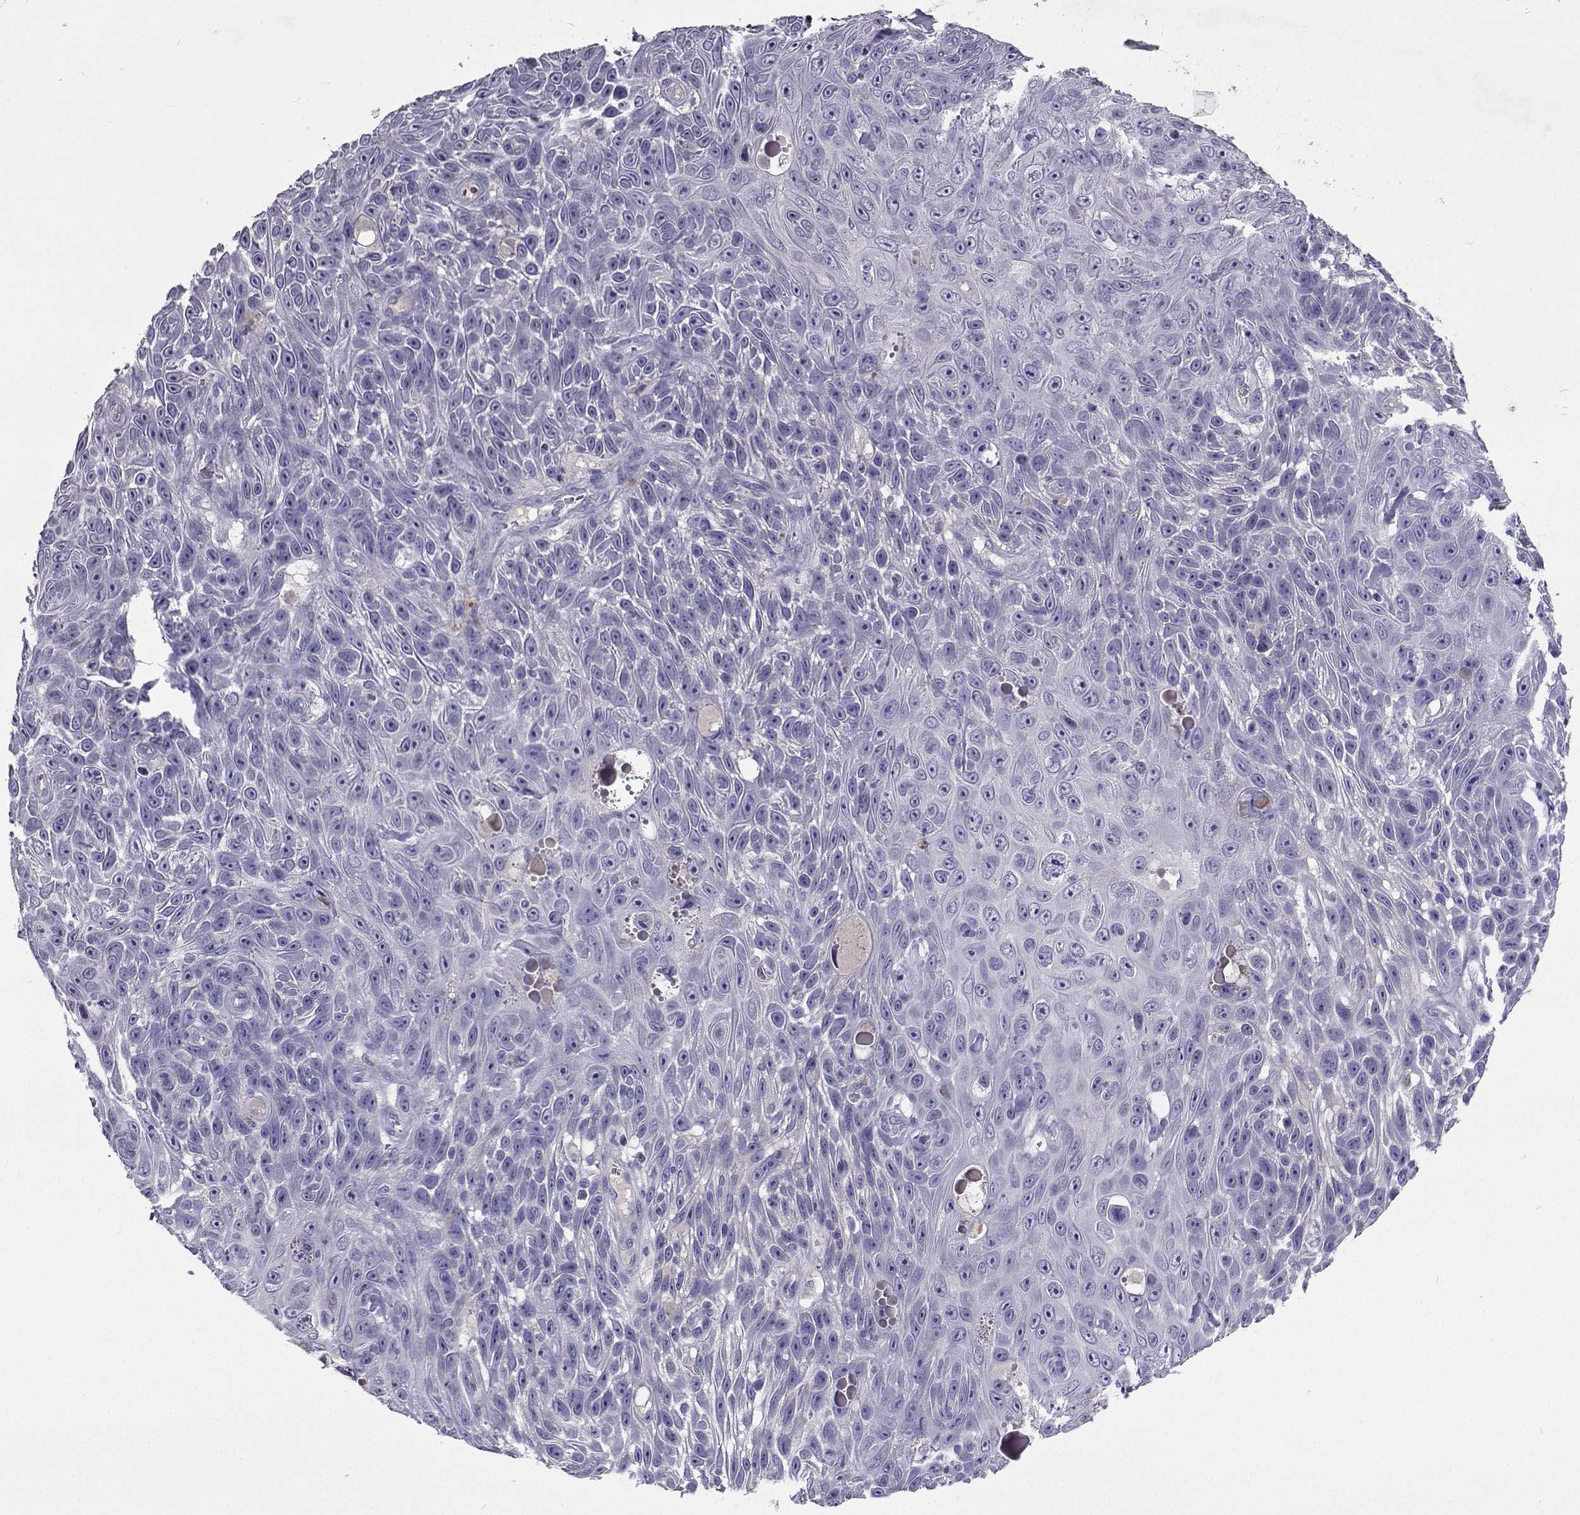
{"staining": {"intensity": "negative", "quantity": "none", "location": "none"}, "tissue": "skin cancer", "cell_type": "Tumor cells", "image_type": "cancer", "snomed": [{"axis": "morphology", "description": "Squamous cell carcinoma, NOS"}, {"axis": "topography", "description": "Skin"}], "caption": "Immunohistochemistry histopathology image of human squamous cell carcinoma (skin) stained for a protein (brown), which demonstrates no expression in tumor cells.", "gene": "CFAP44", "patient": {"sex": "male", "age": 82}}